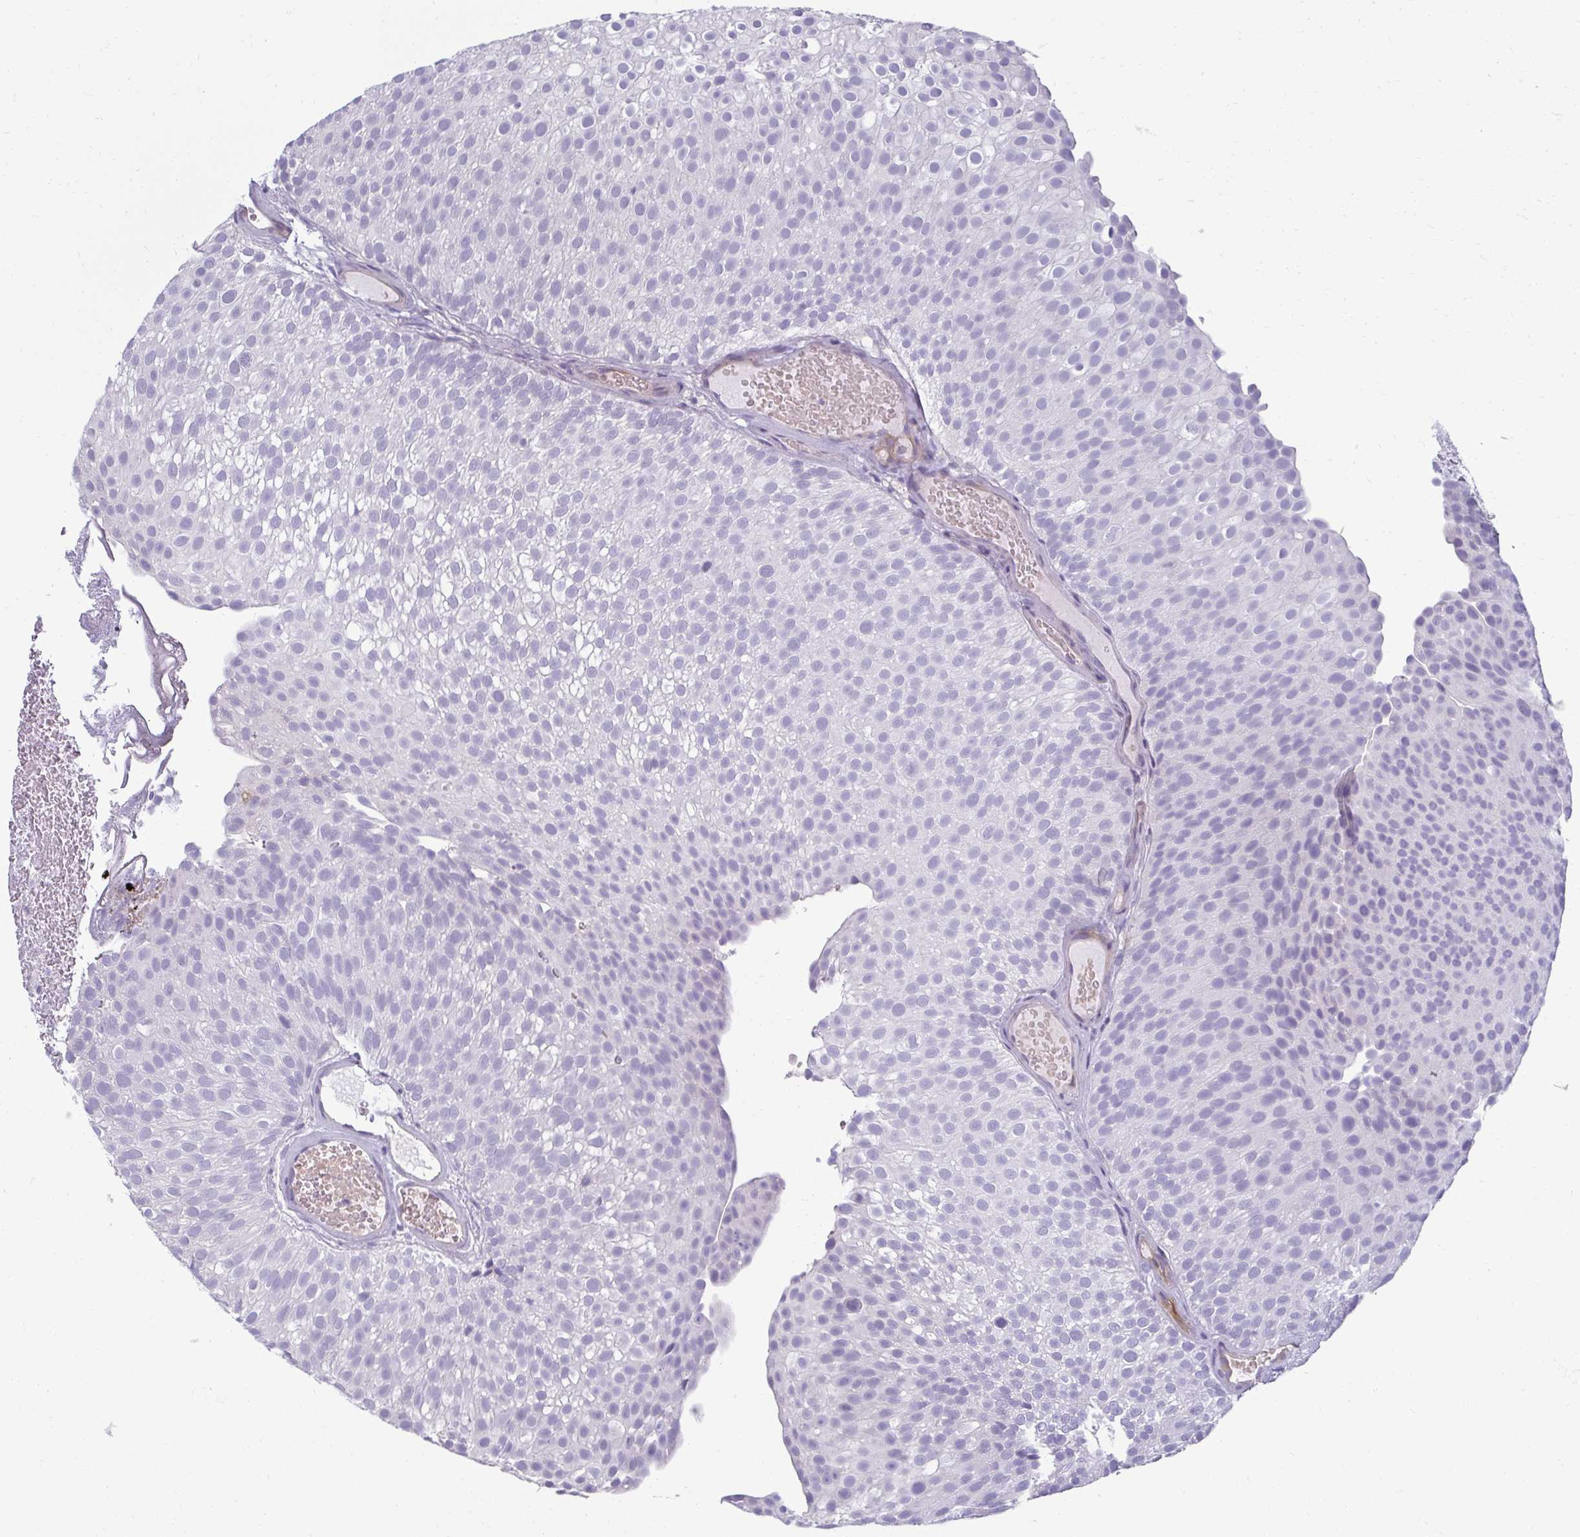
{"staining": {"intensity": "negative", "quantity": "none", "location": "none"}, "tissue": "urothelial cancer", "cell_type": "Tumor cells", "image_type": "cancer", "snomed": [{"axis": "morphology", "description": "Urothelial carcinoma, Low grade"}, {"axis": "topography", "description": "Urinary bladder"}], "caption": "An immunohistochemistry histopathology image of urothelial carcinoma (low-grade) is shown. There is no staining in tumor cells of urothelial carcinoma (low-grade).", "gene": "PDE2A", "patient": {"sex": "male", "age": 78}}